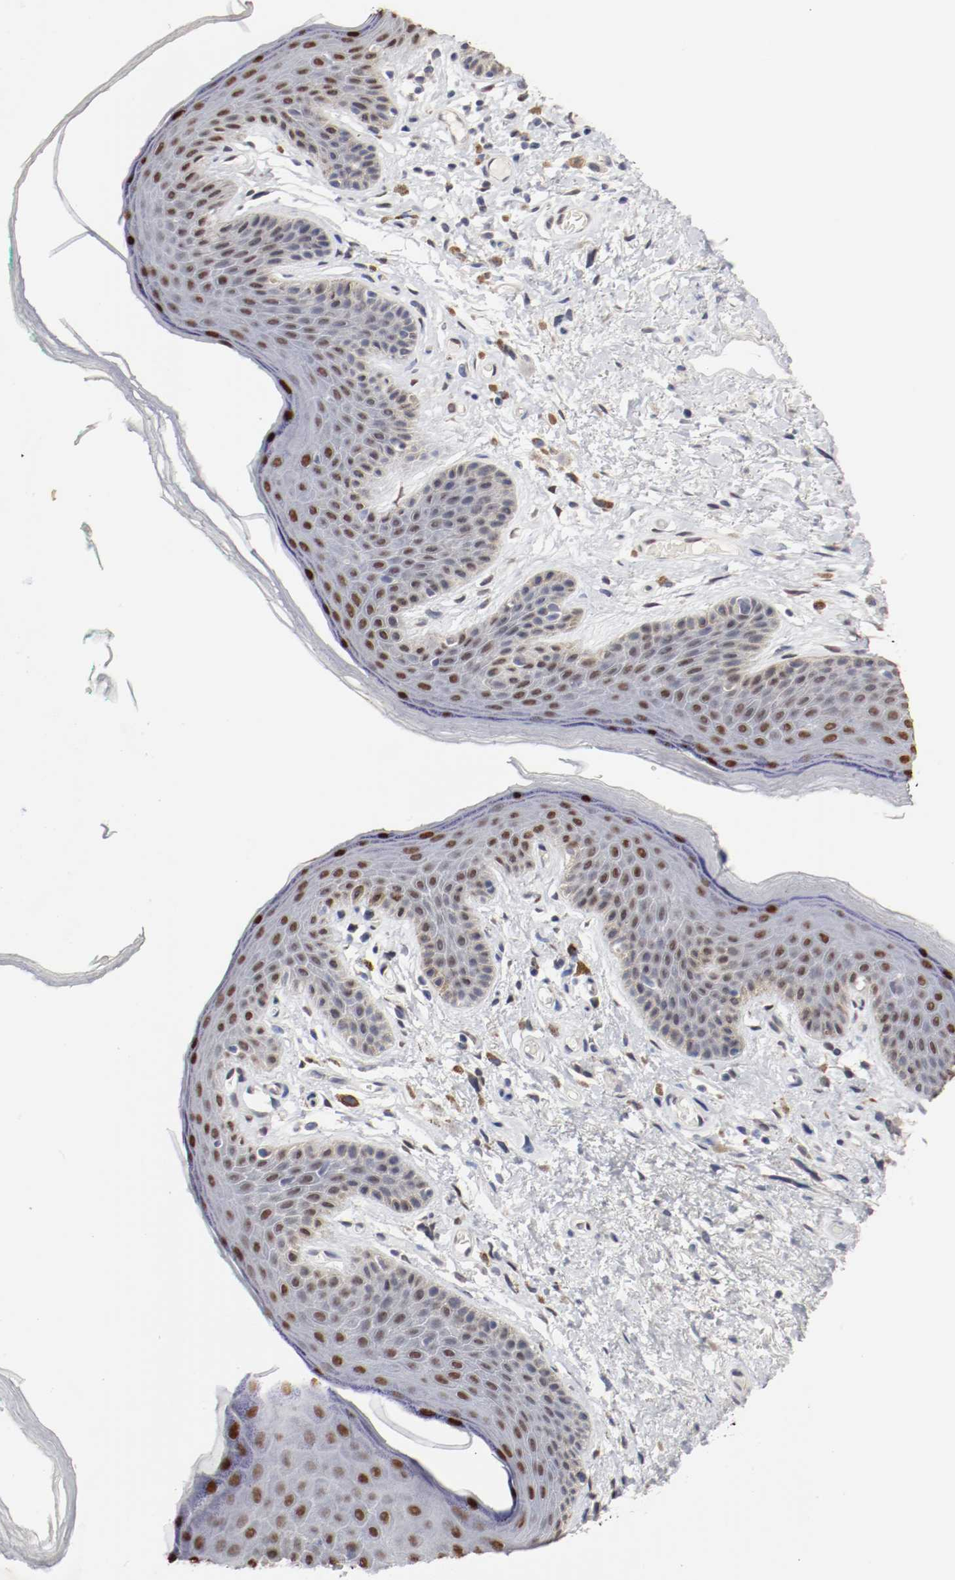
{"staining": {"intensity": "strong", "quantity": "25%-75%", "location": "nuclear"}, "tissue": "skin", "cell_type": "Epidermal cells", "image_type": "normal", "snomed": [{"axis": "morphology", "description": "Normal tissue, NOS"}, {"axis": "topography", "description": "Anal"}], "caption": "Protein staining exhibits strong nuclear positivity in about 25%-75% of epidermal cells in normal skin. (Brightfield microscopy of DAB IHC at high magnification).", "gene": "FOSL2", "patient": {"sex": "male", "age": 74}}